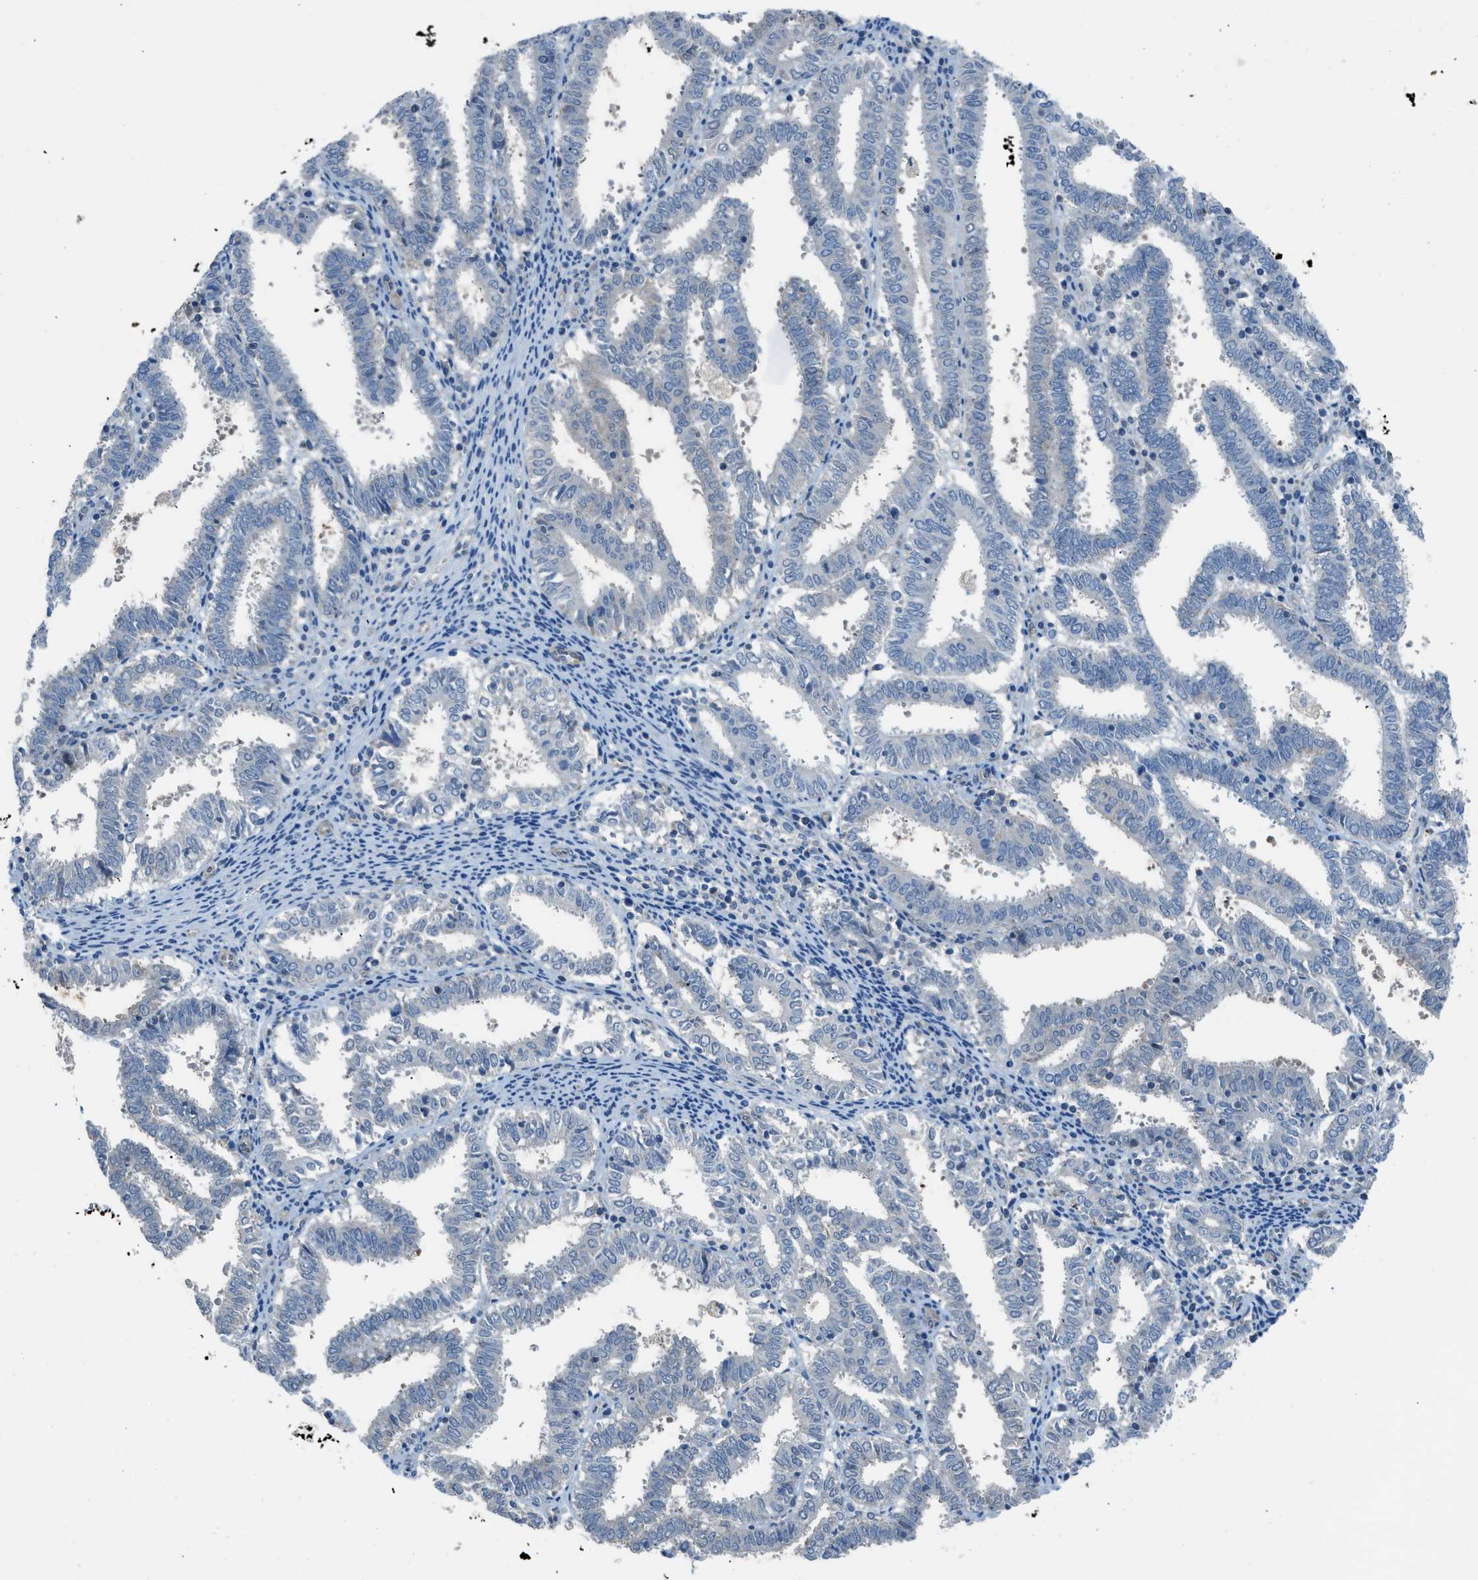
{"staining": {"intensity": "negative", "quantity": "none", "location": "none"}, "tissue": "endometrial cancer", "cell_type": "Tumor cells", "image_type": "cancer", "snomed": [{"axis": "morphology", "description": "Adenocarcinoma, NOS"}, {"axis": "topography", "description": "Uterus"}], "caption": "A micrograph of endometrial adenocarcinoma stained for a protein exhibits no brown staining in tumor cells.", "gene": "PRKN", "patient": {"sex": "female", "age": 83}}